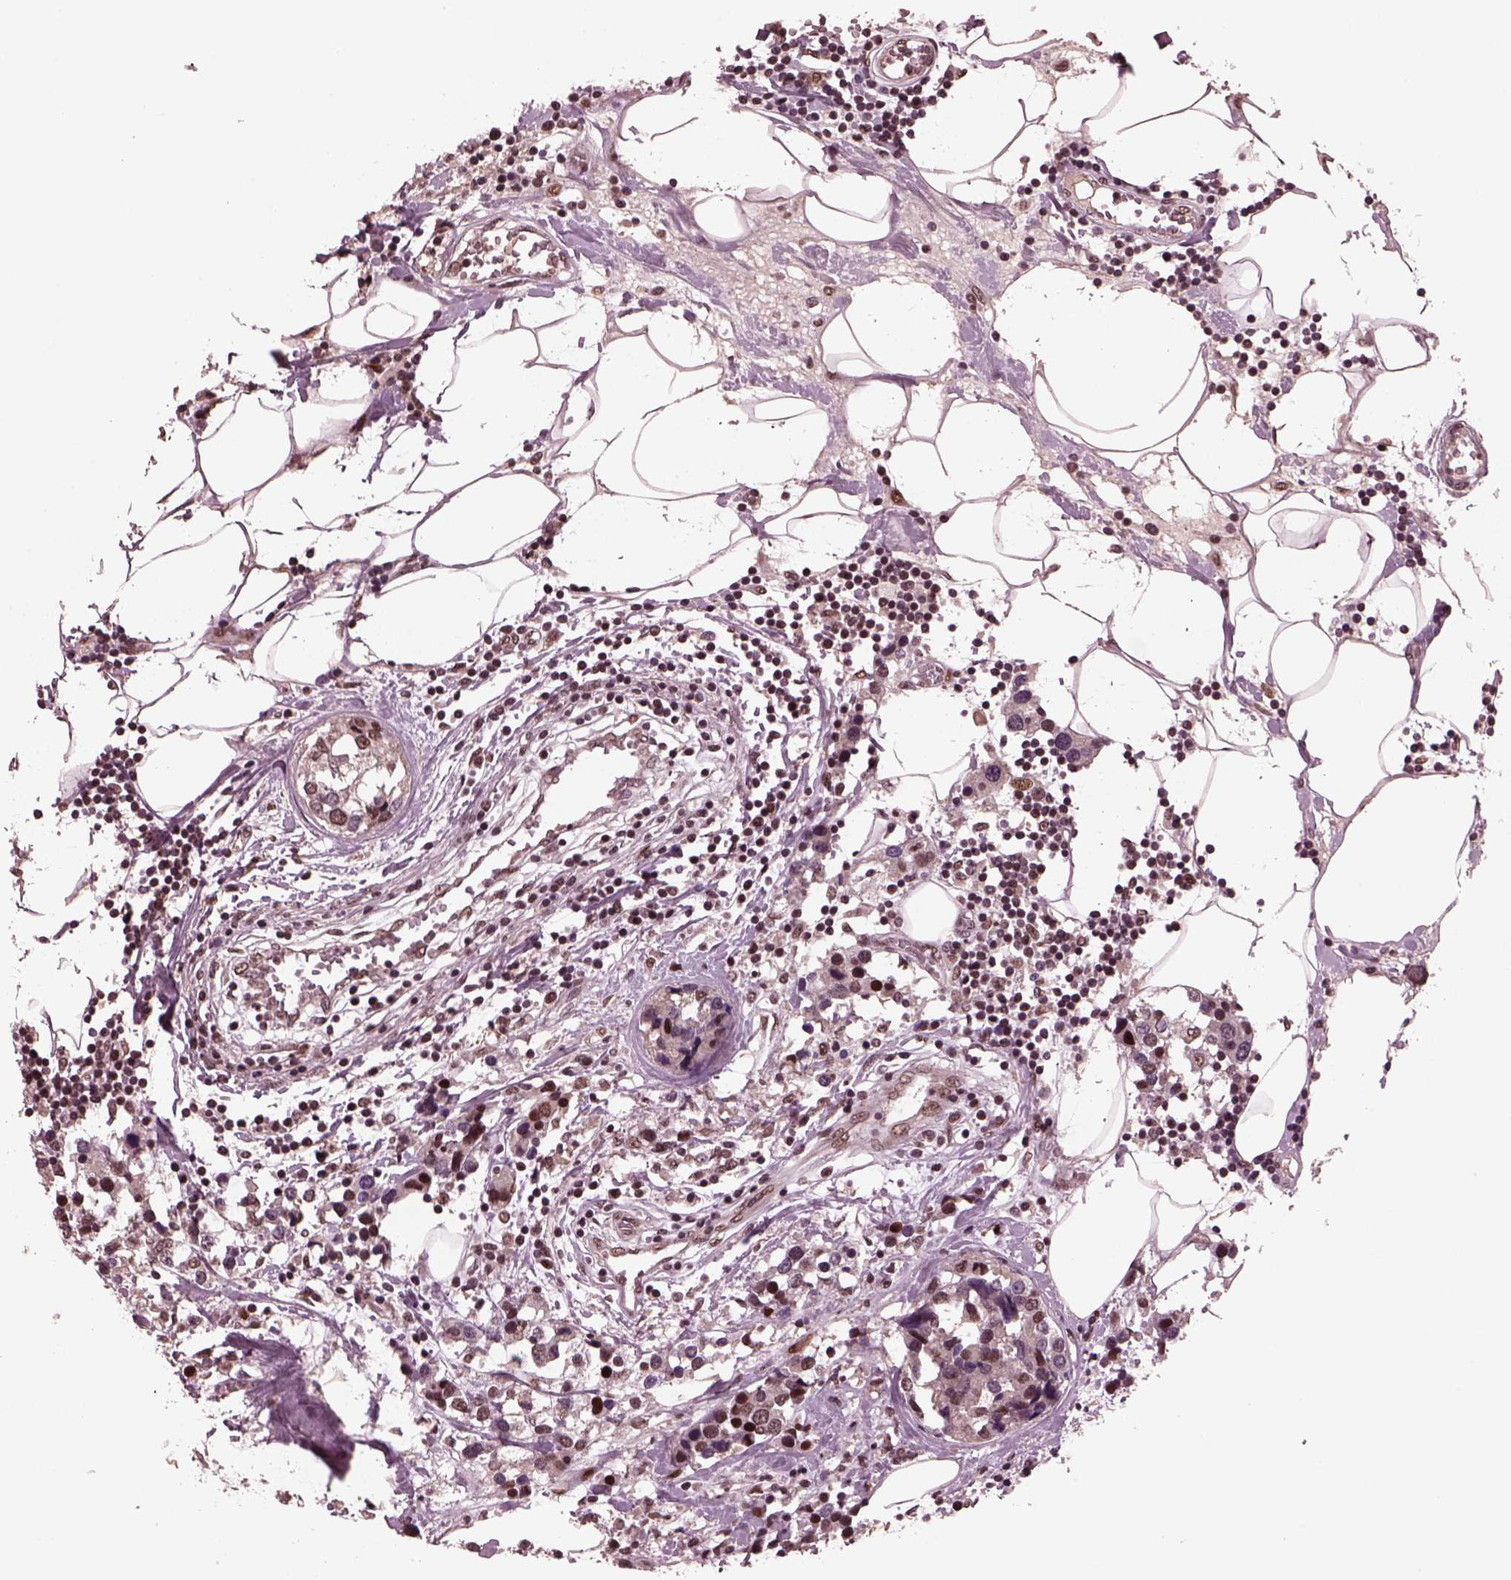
{"staining": {"intensity": "moderate", "quantity": "25%-75%", "location": "nuclear"}, "tissue": "breast cancer", "cell_type": "Tumor cells", "image_type": "cancer", "snomed": [{"axis": "morphology", "description": "Lobular carcinoma"}, {"axis": "topography", "description": "Breast"}], "caption": "High-magnification brightfield microscopy of lobular carcinoma (breast) stained with DAB (3,3'-diaminobenzidine) (brown) and counterstained with hematoxylin (blue). tumor cells exhibit moderate nuclear positivity is identified in about25%-75% of cells.", "gene": "NAP1L5", "patient": {"sex": "female", "age": 59}}